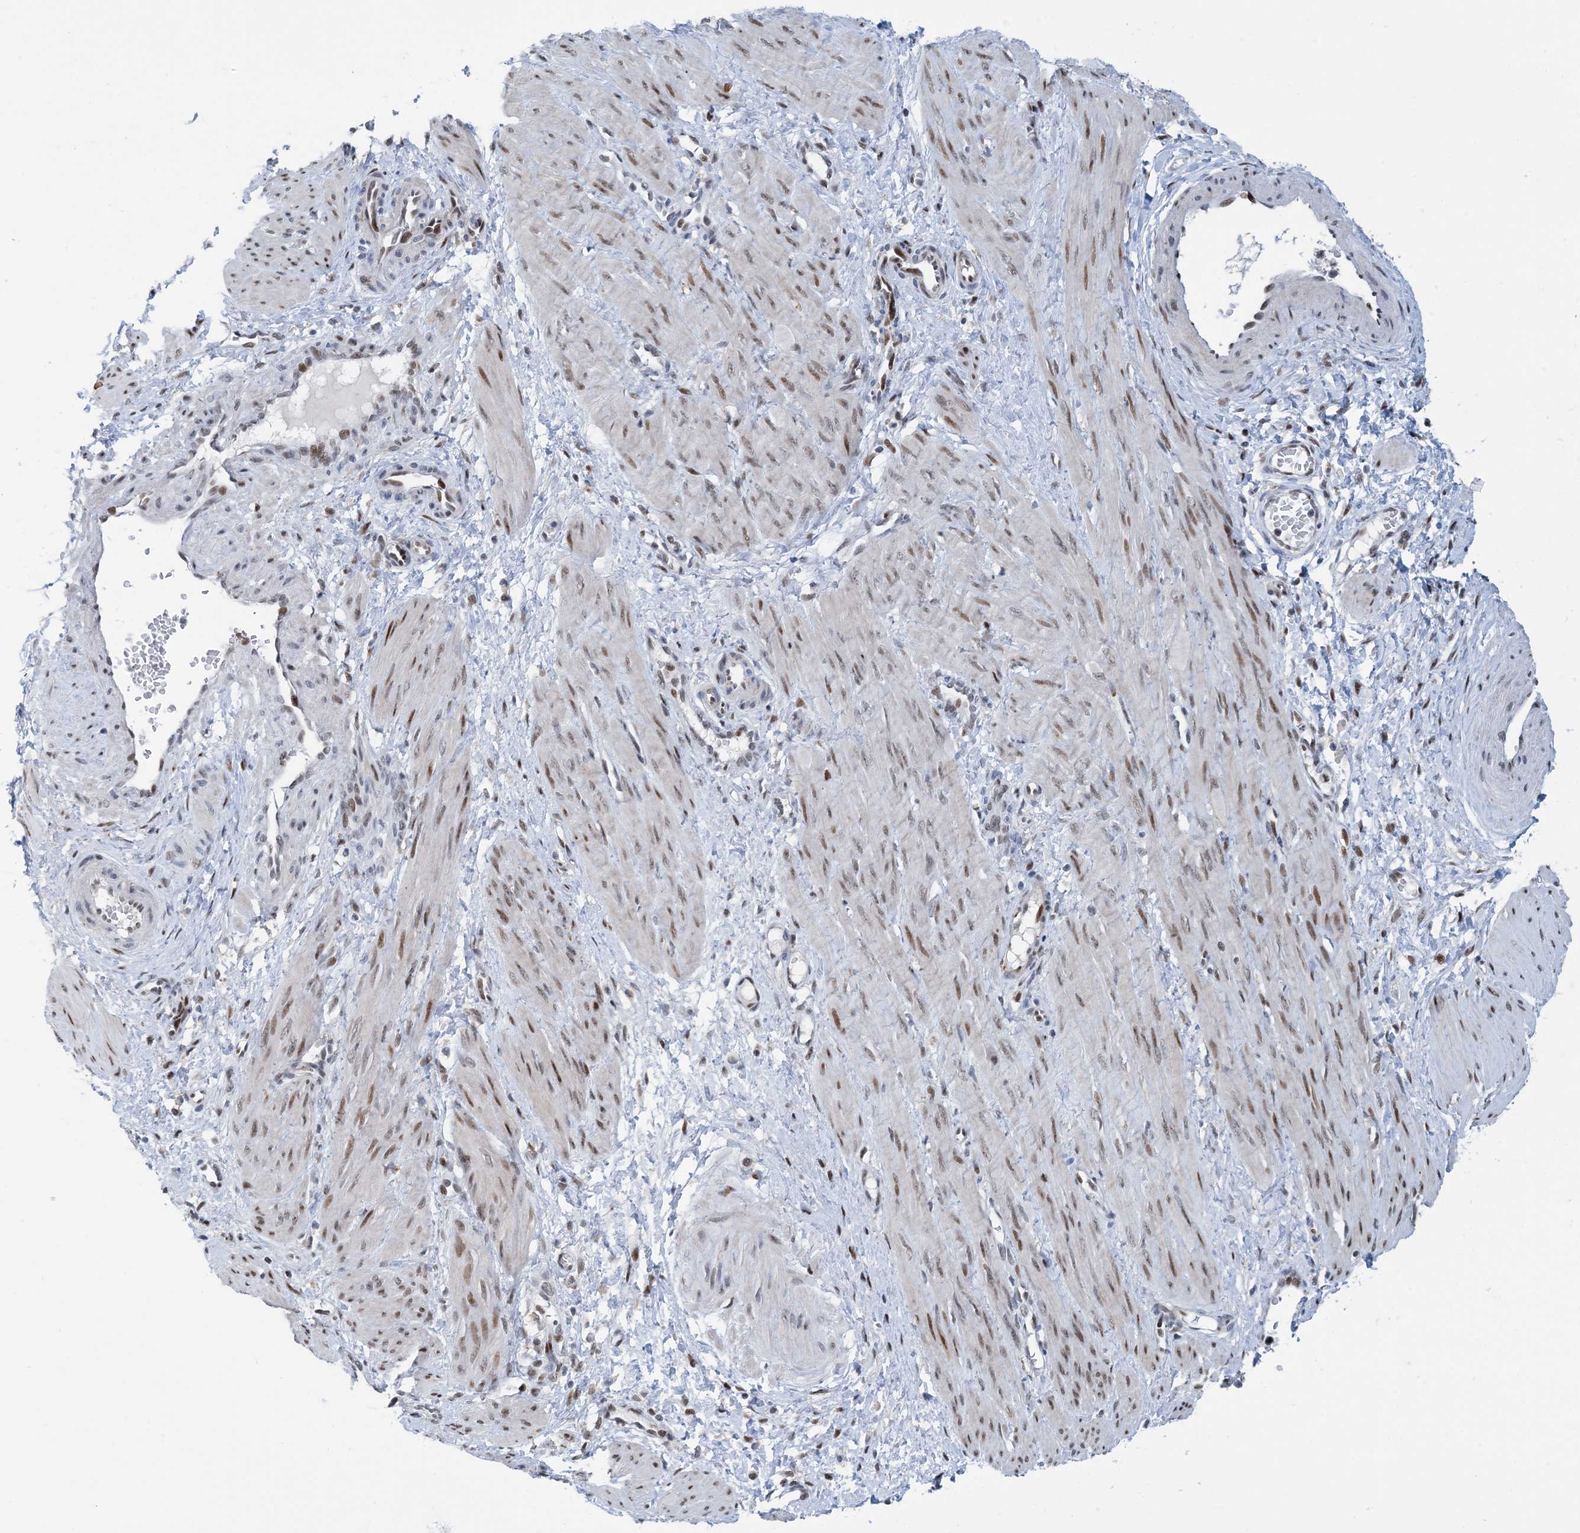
{"staining": {"intensity": "moderate", "quantity": "25%-75%", "location": "nuclear"}, "tissue": "smooth muscle", "cell_type": "Smooth muscle cells", "image_type": "normal", "snomed": [{"axis": "morphology", "description": "Normal tissue, NOS"}, {"axis": "topography", "description": "Endometrium"}], "caption": "Protein expression analysis of unremarkable human smooth muscle reveals moderate nuclear expression in about 25%-75% of smooth muscle cells. Nuclei are stained in blue.", "gene": "HEMK1", "patient": {"sex": "female", "age": 33}}